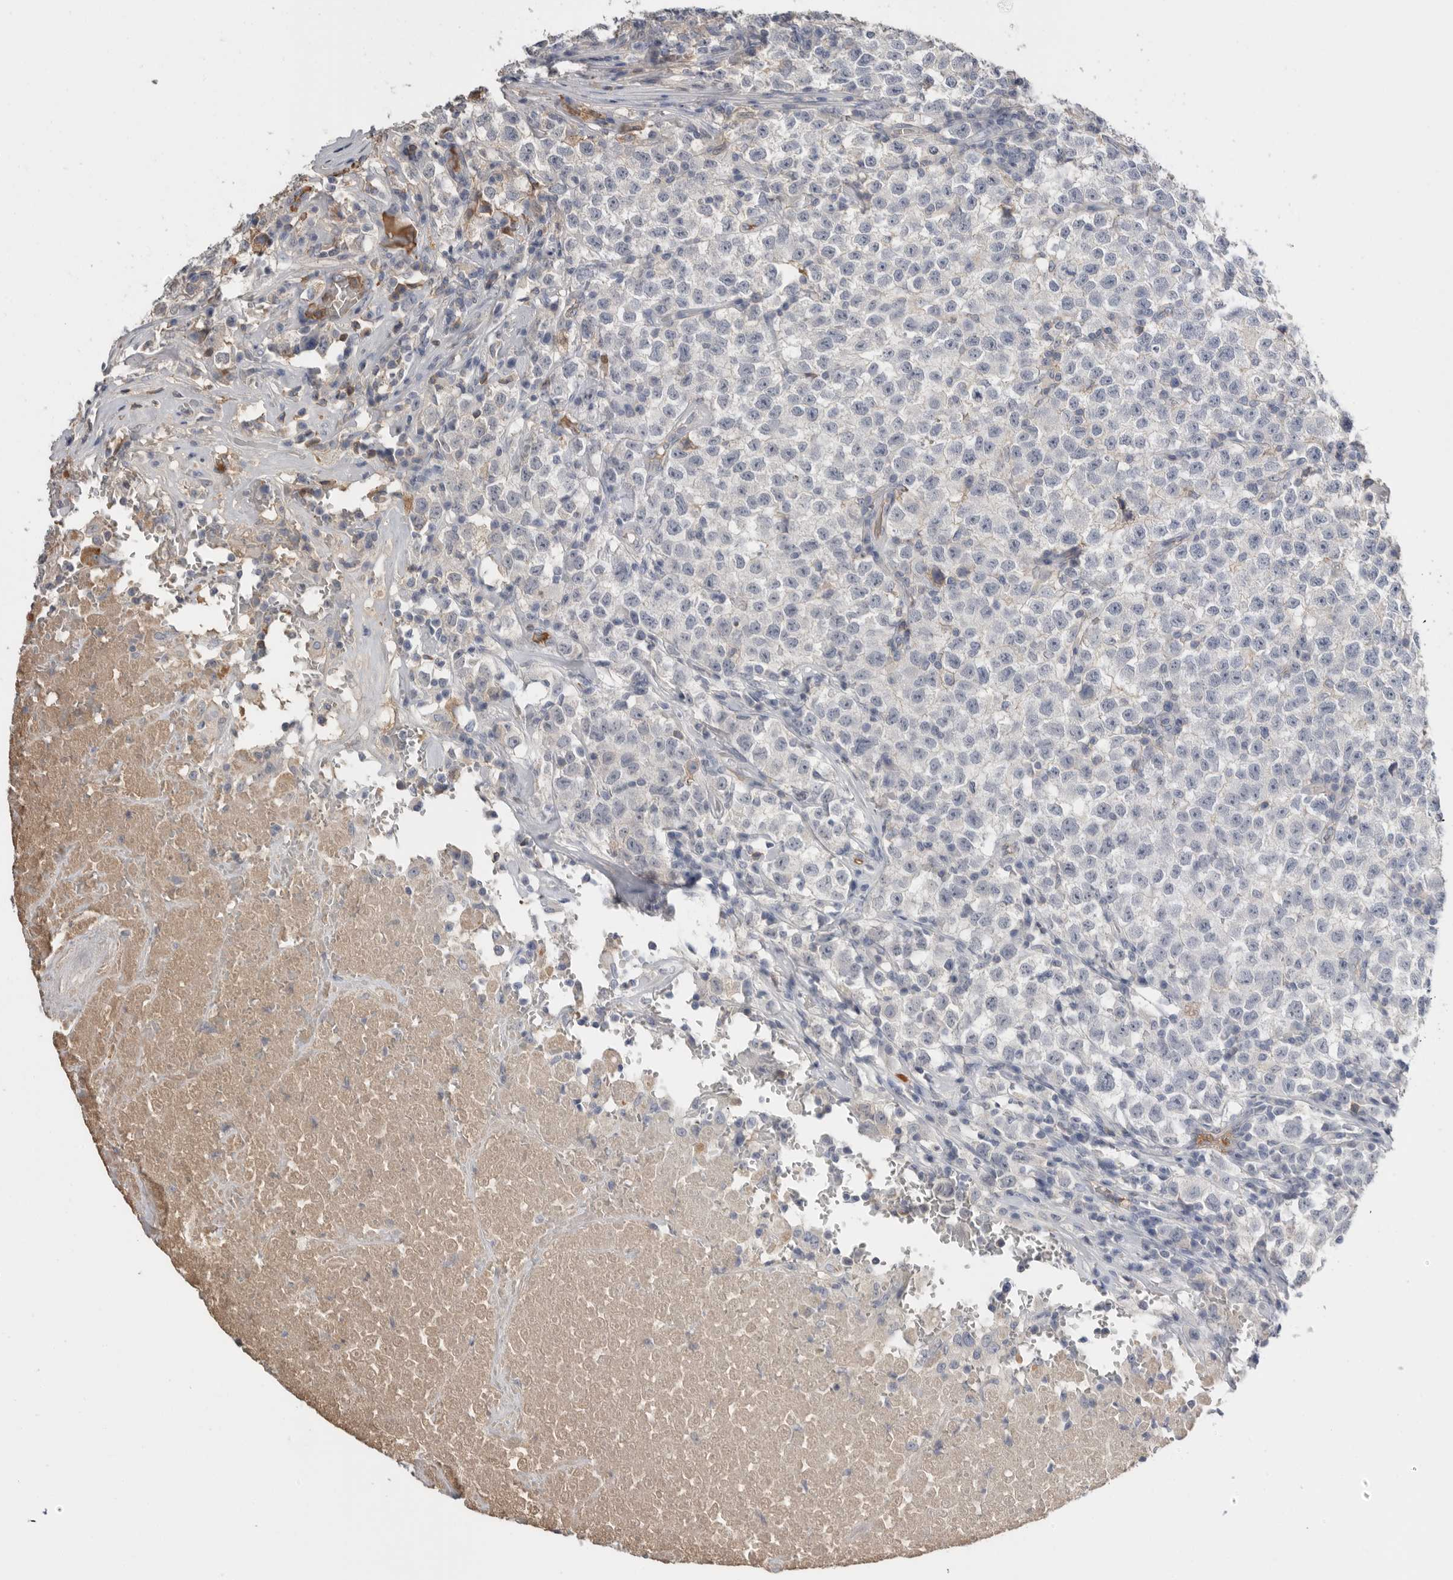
{"staining": {"intensity": "negative", "quantity": "none", "location": "none"}, "tissue": "testis cancer", "cell_type": "Tumor cells", "image_type": "cancer", "snomed": [{"axis": "morphology", "description": "Seminoma, NOS"}, {"axis": "topography", "description": "Testis"}], "caption": "The histopathology image exhibits no significant positivity in tumor cells of seminoma (testis).", "gene": "APOA2", "patient": {"sex": "male", "age": 22}}